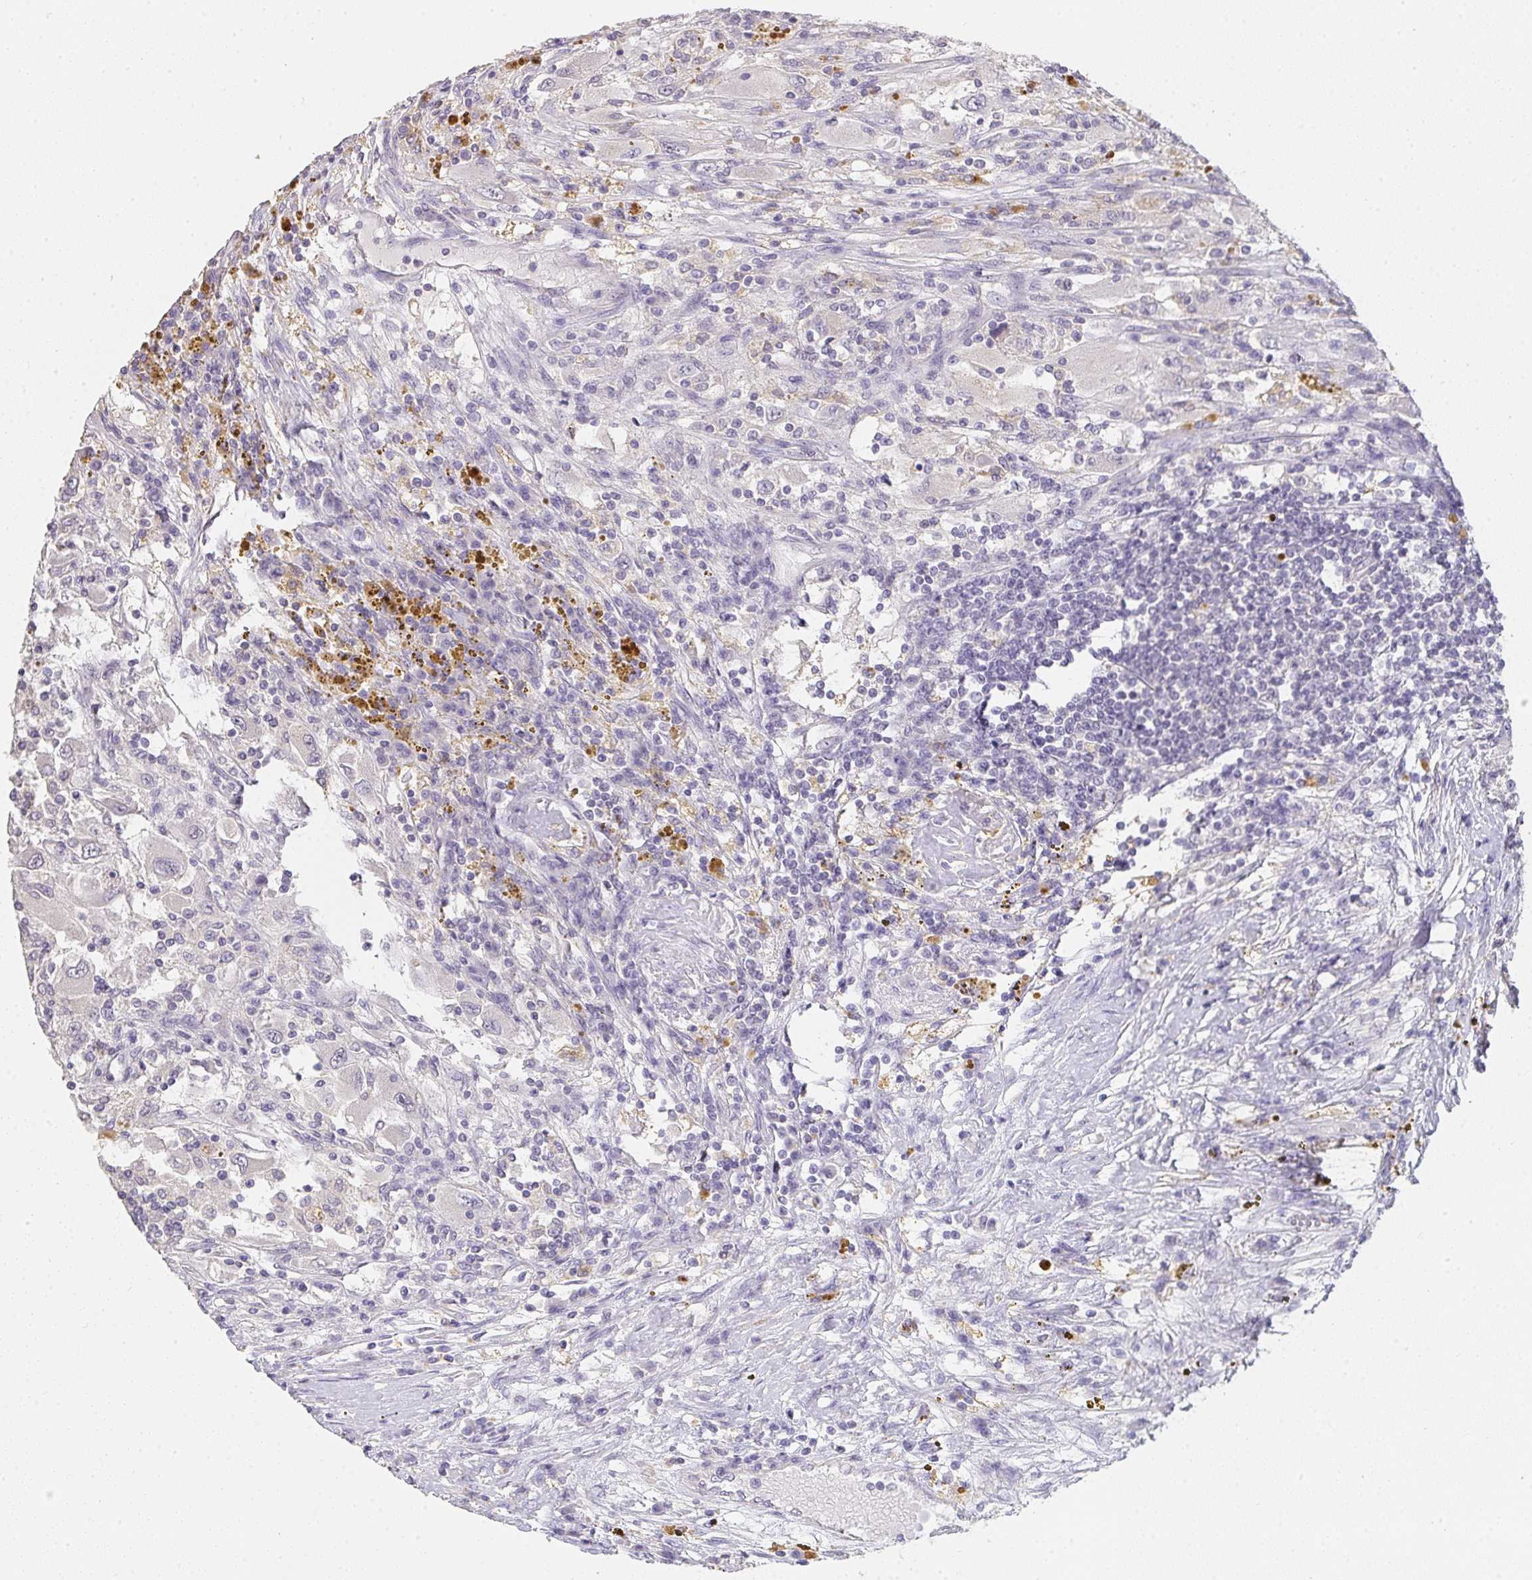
{"staining": {"intensity": "negative", "quantity": "none", "location": "none"}, "tissue": "renal cancer", "cell_type": "Tumor cells", "image_type": "cancer", "snomed": [{"axis": "morphology", "description": "Adenocarcinoma, NOS"}, {"axis": "topography", "description": "Kidney"}], "caption": "Tumor cells are negative for protein expression in human renal cancer.", "gene": "TMEM219", "patient": {"sex": "female", "age": 67}}